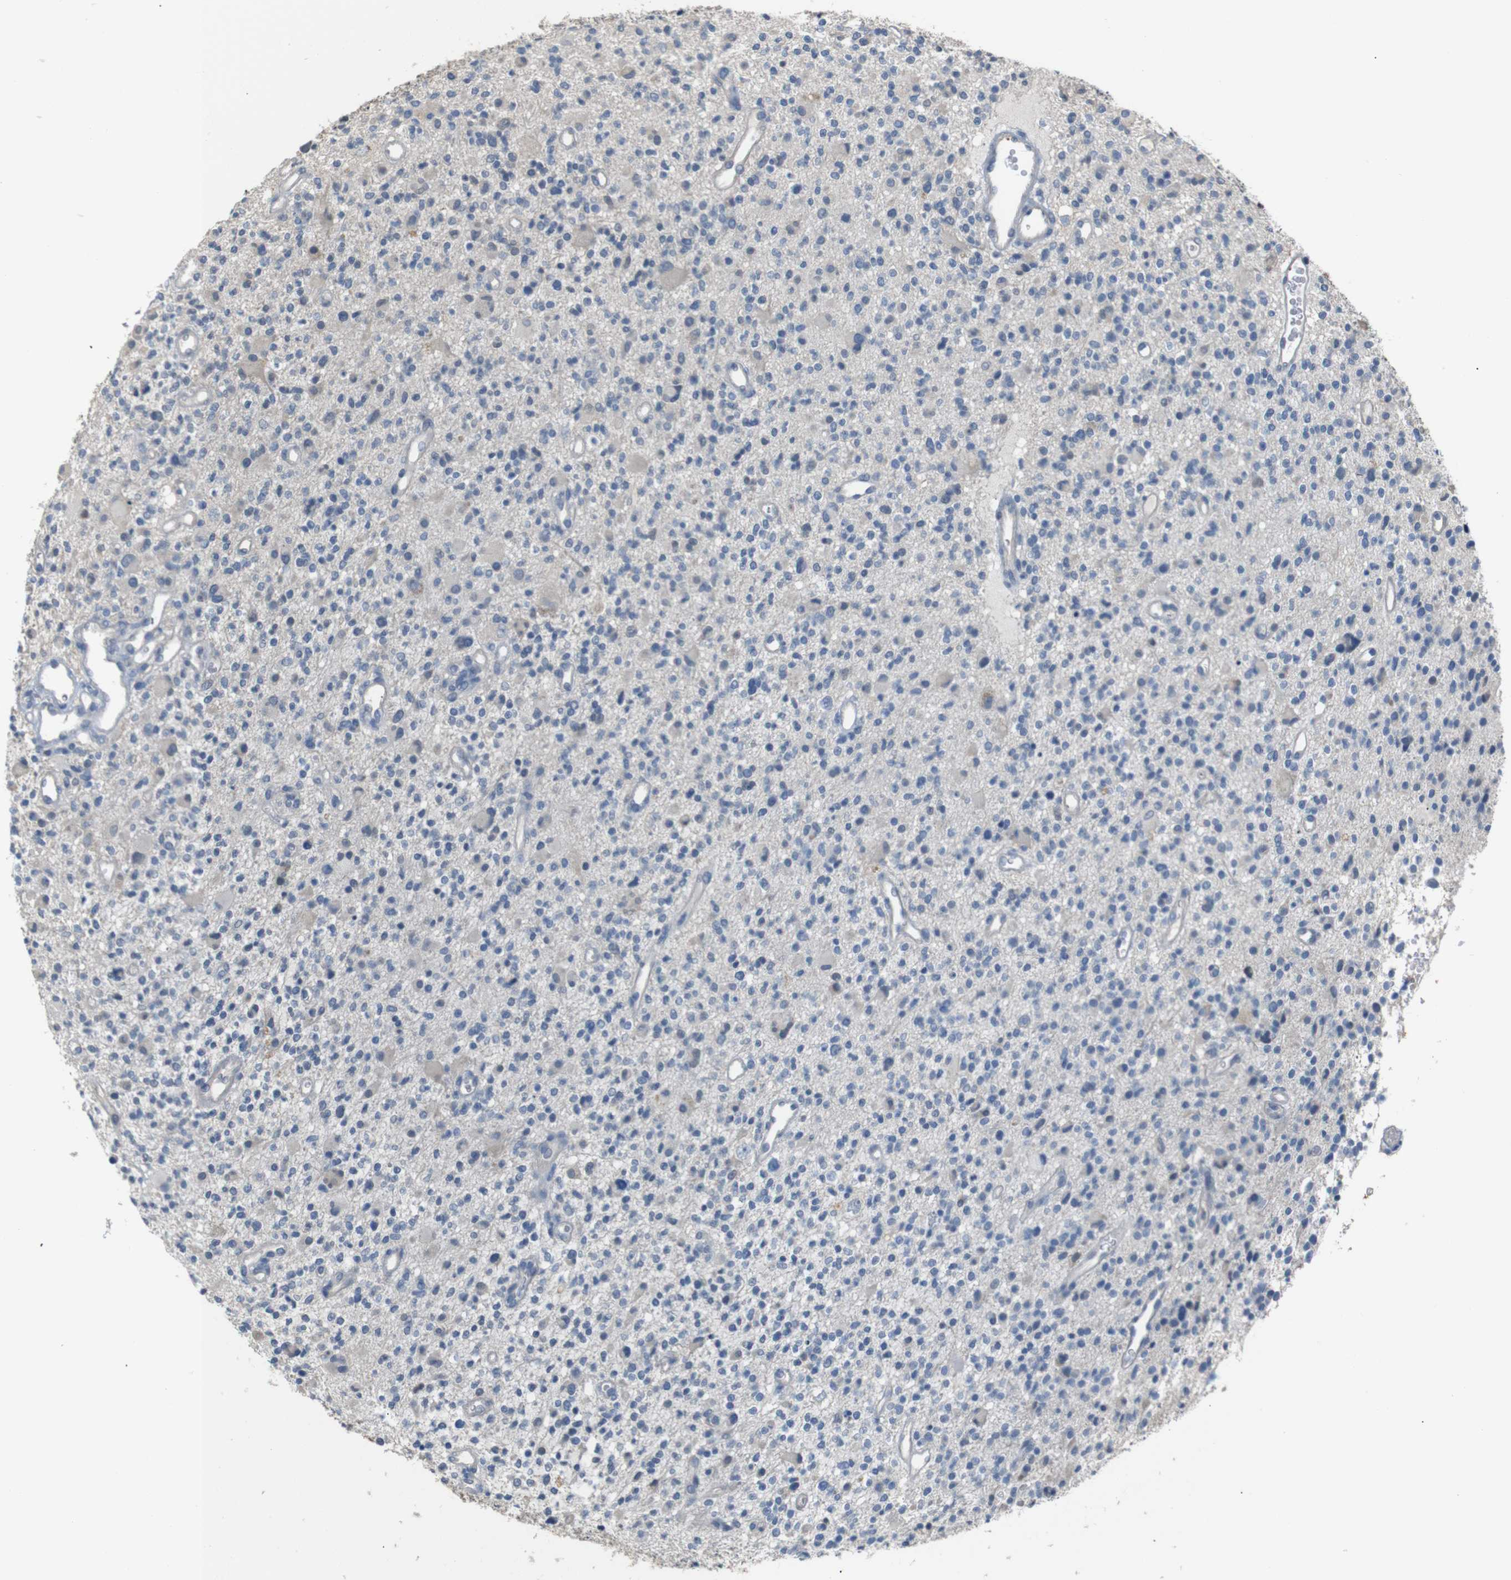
{"staining": {"intensity": "negative", "quantity": "none", "location": "none"}, "tissue": "glioma", "cell_type": "Tumor cells", "image_type": "cancer", "snomed": [{"axis": "morphology", "description": "Glioma, malignant, High grade"}, {"axis": "topography", "description": "Brain"}], "caption": "The immunohistochemistry (IHC) micrograph has no significant staining in tumor cells of glioma tissue.", "gene": "SFN", "patient": {"sex": "male", "age": 48}}